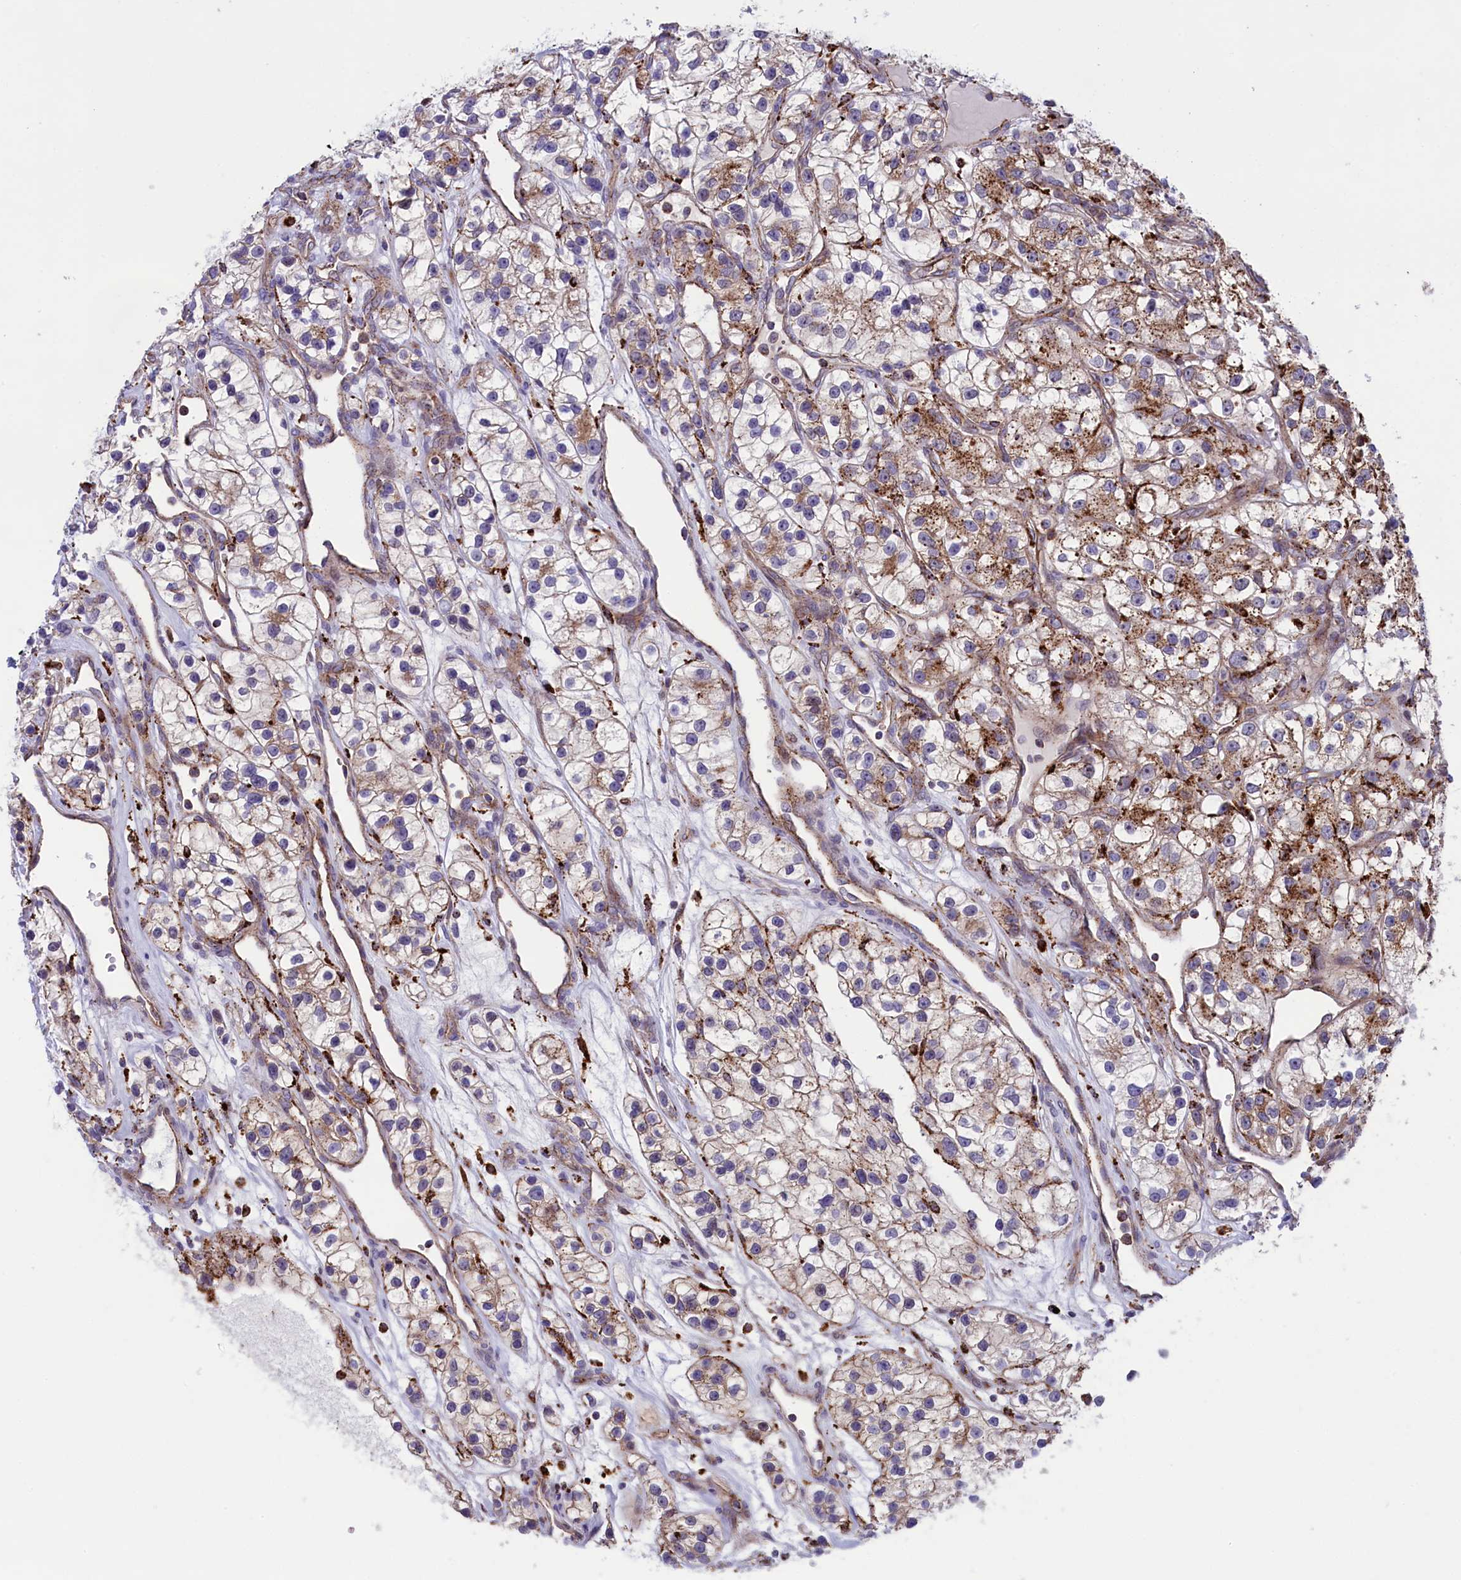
{"staining": {"intensity": "moderate", "quantity": "<25%", "location": "cytoplasmic/membranous"}, "tissue": "renal cancer", "cell_type": "Tumor cells", "image_type": "cancer", "snomed": [{"axis": "morphology", "description": "Adenocarcinoma, NOS"}, {"axis": "topography", "description": "Kidney"}], "caption": "IHC (DAB) staining of human renal cancer (adenocarcinoma) exhibits moderate cytoplasmic/membranous protein expression in about <25% of tumor cells.", "gene": "MAN2B1", "patient": {"sex": "female", "age": 57}}